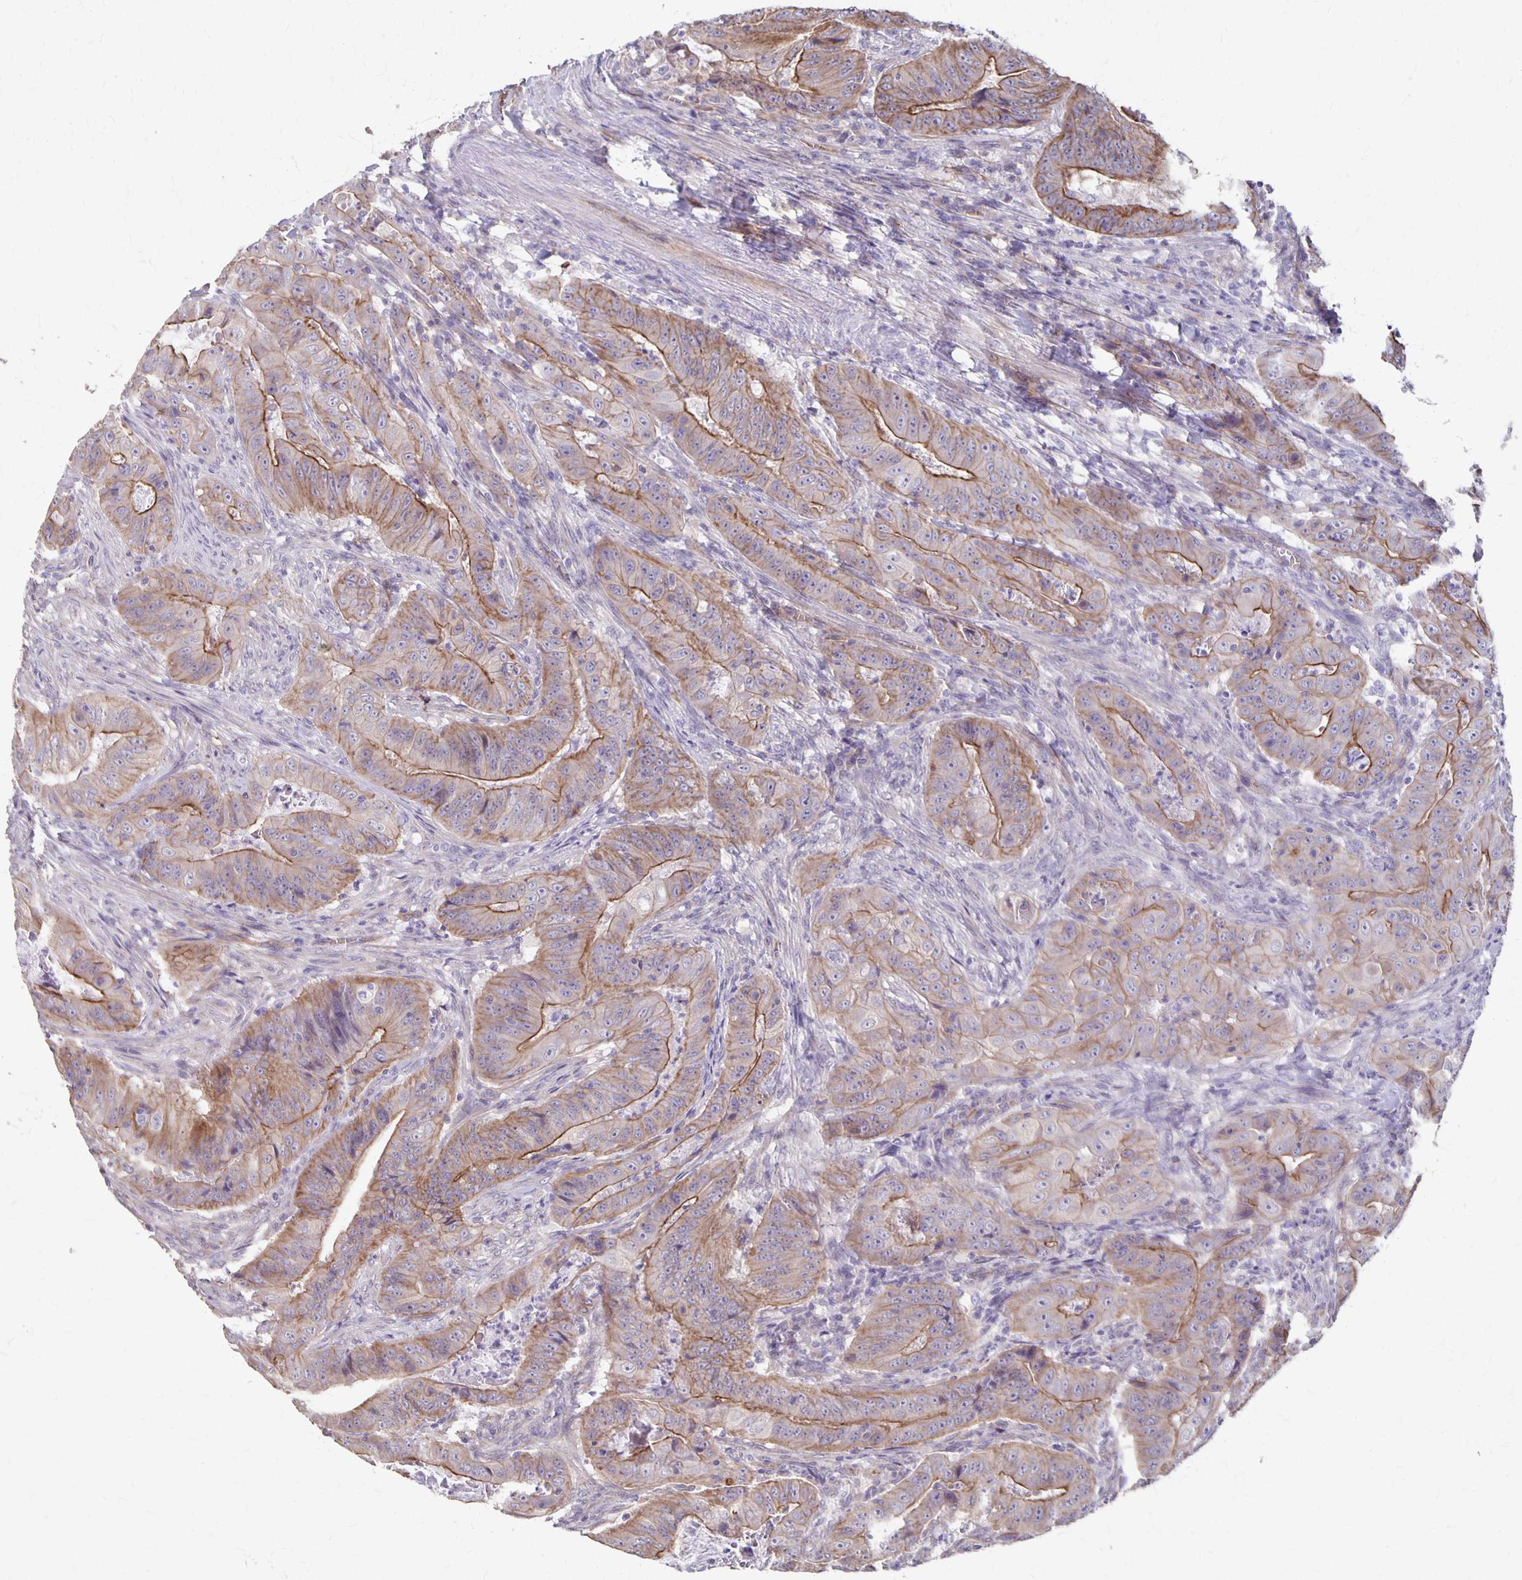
{"staining": {"intensity": "moderate", "quantity": ">75%", "location": "cytoplasmic/membranous"}, "tissue": "colorectal cancer", "cell_type": "Tumor cells", "image_type": "cancer", "snomed": [{"axis": "morphology", "description": "Adenocarcinoma, NOS"}, {"axis": "topography", "description": "Colon"}], "caption": "This histopathology image exhibits immunohistochemistry (IHC) staining of colorectal cancer (adenocarcinoma), with medium moderate cytoplasmic/membranous expression in approximately >75% of tumor cells.", "gene": "PPP1R3E", "patient": {"sex": "male", "age": 33}}